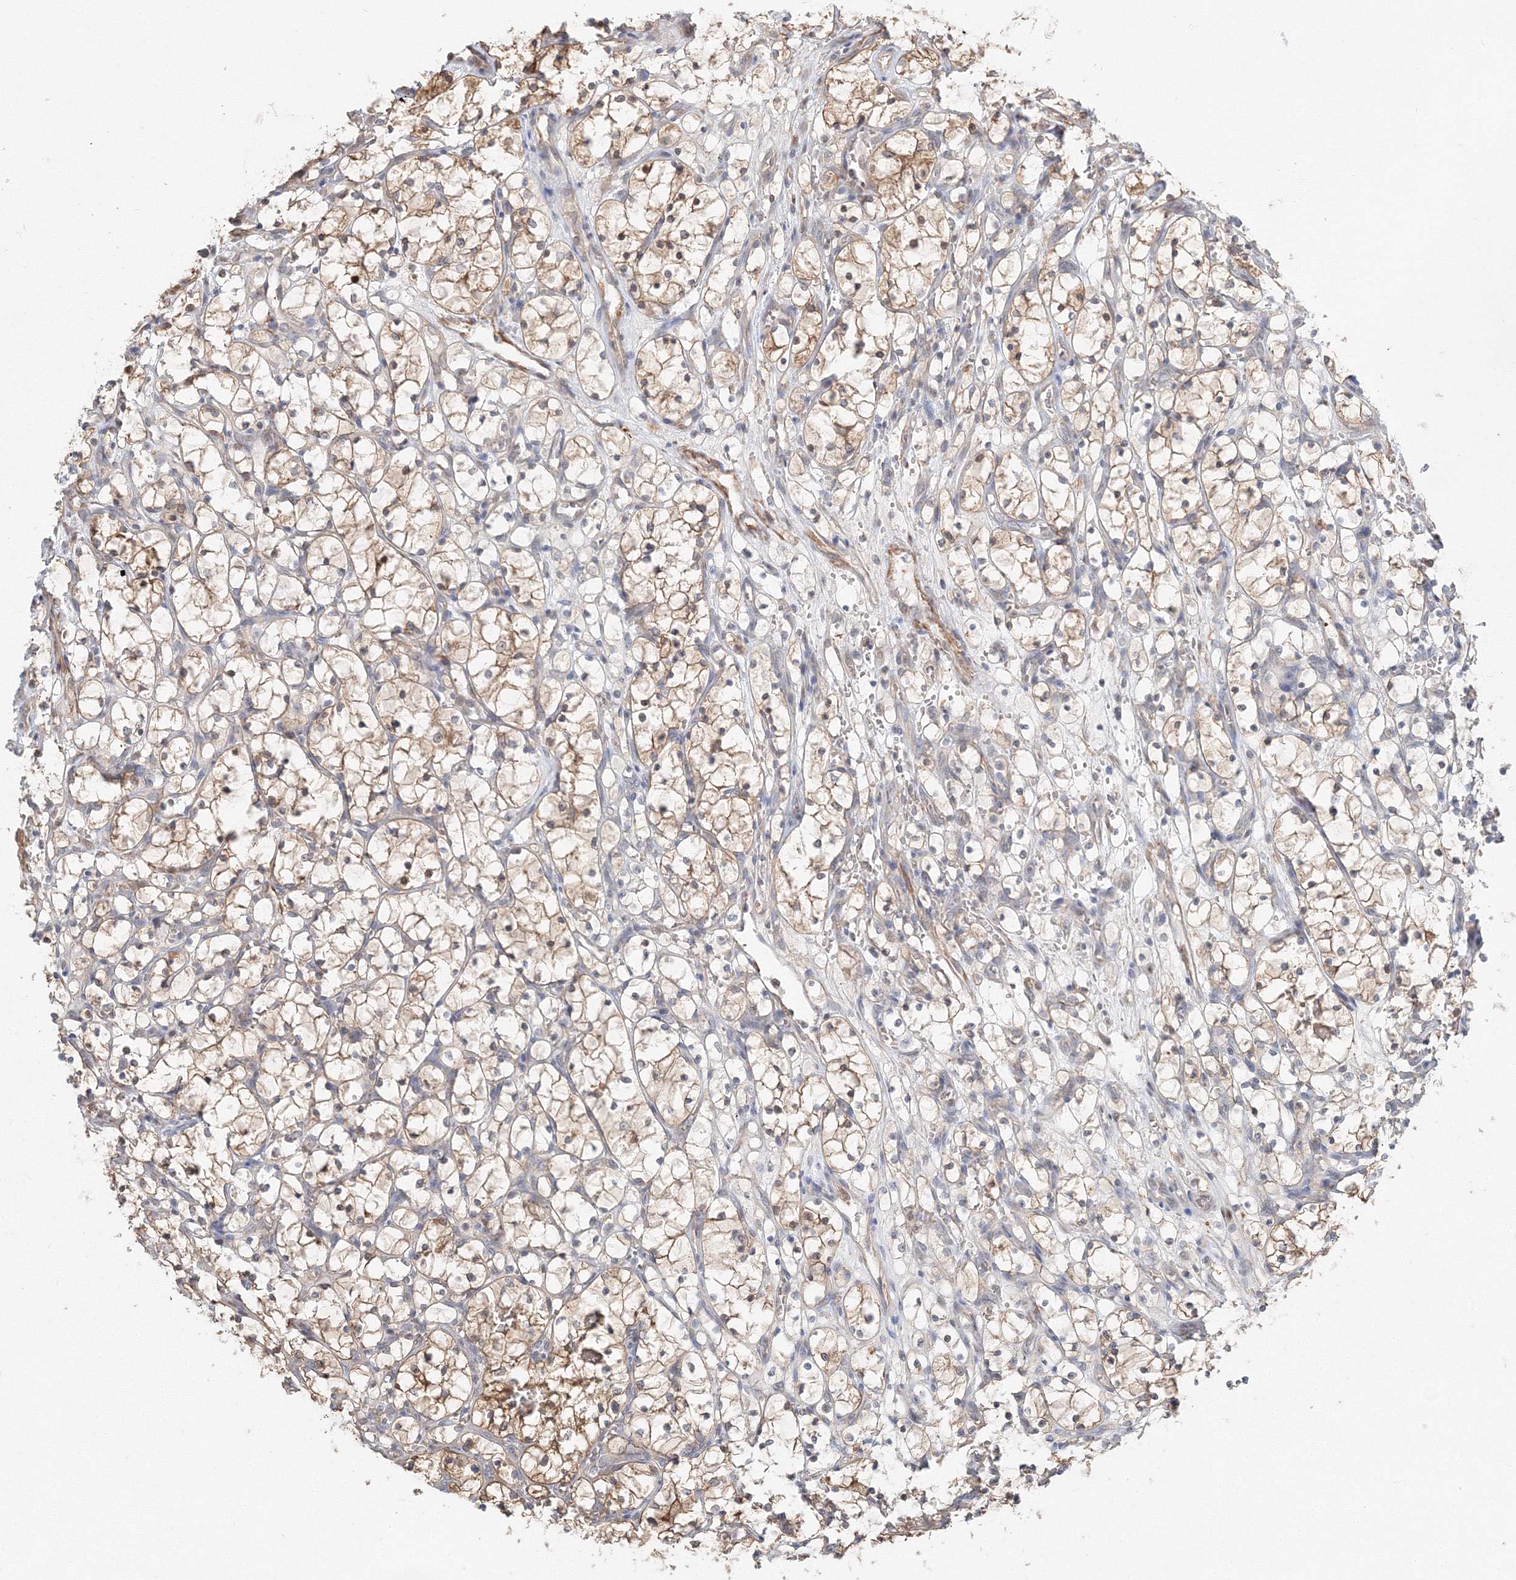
{"staining": {"intensity": "moderate", "quantity": "25%-75%", "location": "cytoplasmic/membranous"}, "tissue": "renal cancer", "cell_type": "Tumor cells", "image_type": "cancer", "snomed": [{"axis": "morphology", "description": "Adenocarcinoma, NOS"}, {"axis": "topography", "description": "Kidney"}], "caption": "Immunohistochemical staining of renal cancer reveals medium levels of moderate cytoplasmic/membranous staining in approximately 25%-75% of tumor cells. (Stains: DAB in brown, nuclei in blue, Microscopy: brightfield microscopy at high magnification).", "gene": "ARHGAP21", "patient": {"sex": "female", "age": 69}}